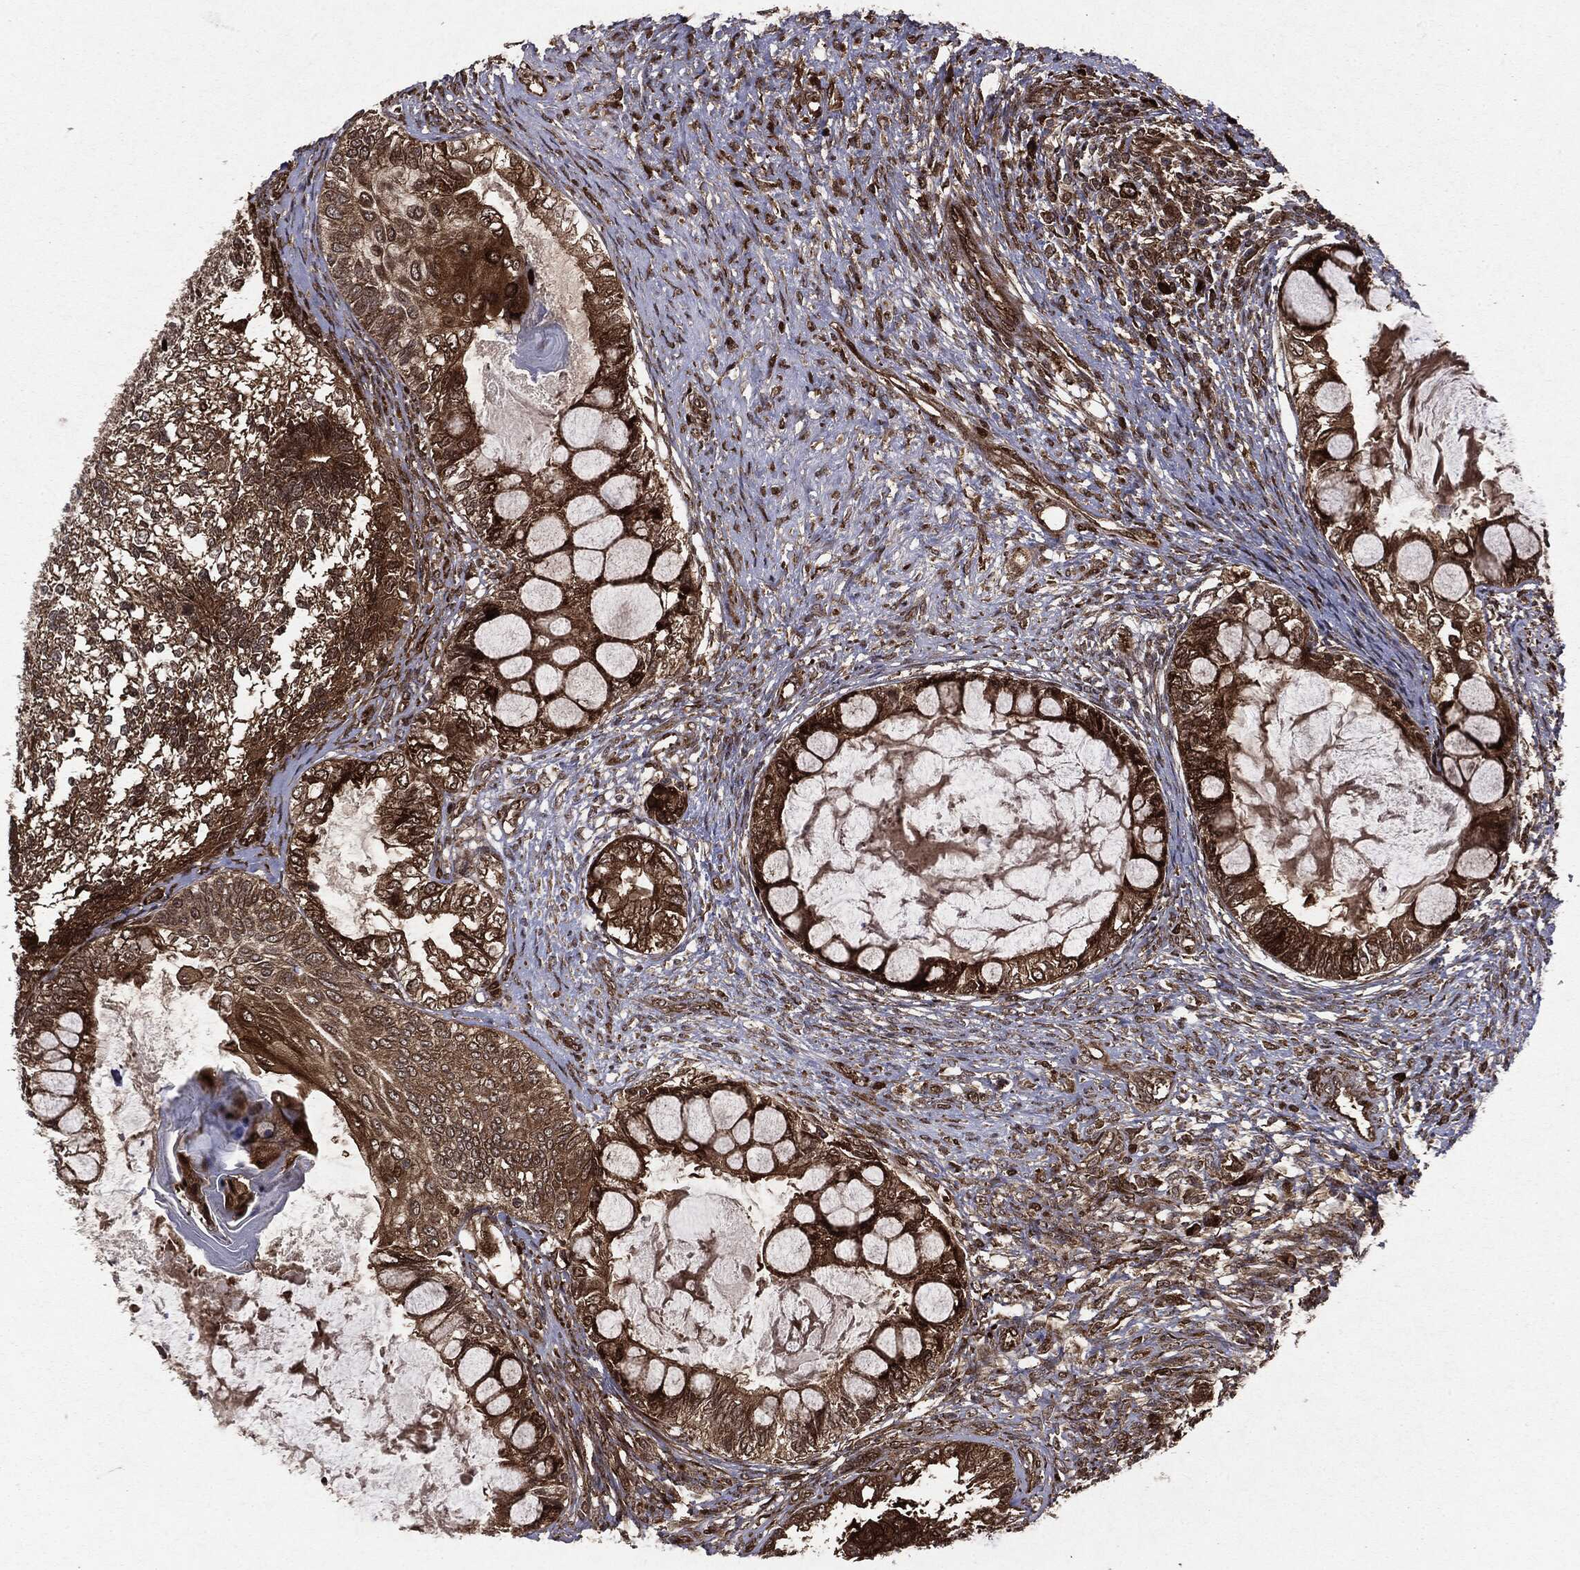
{"staining": {"intensity": "strong", "quantity": ">75%", "location": "cytoplasmic/membranous"}, "tissue": "testis cancer", "cell_type": "Tumor cells", "image_type": "cancer", "snomed": [{"axis": "morphology", "description": "Seminoma, NOS"}, {"axis": "morphology", "description": "Carcinoma, Embryonal, NOS"}, {"axis": "topography", "description": "Testis"}], "caption": "Protein staining of testis cancer (seminoma) tissue demonstrates strong cytoplasmic/membranous positivity in about >75% of tumor cells. (Stains: DAB (3,3'-diaminobenzidine) in brown, nuclei in blue, Microscopy: brightfield microscopy at high magnification).", "gene": "OTUB1", "patient": {"sex": "male", "age": 41}}